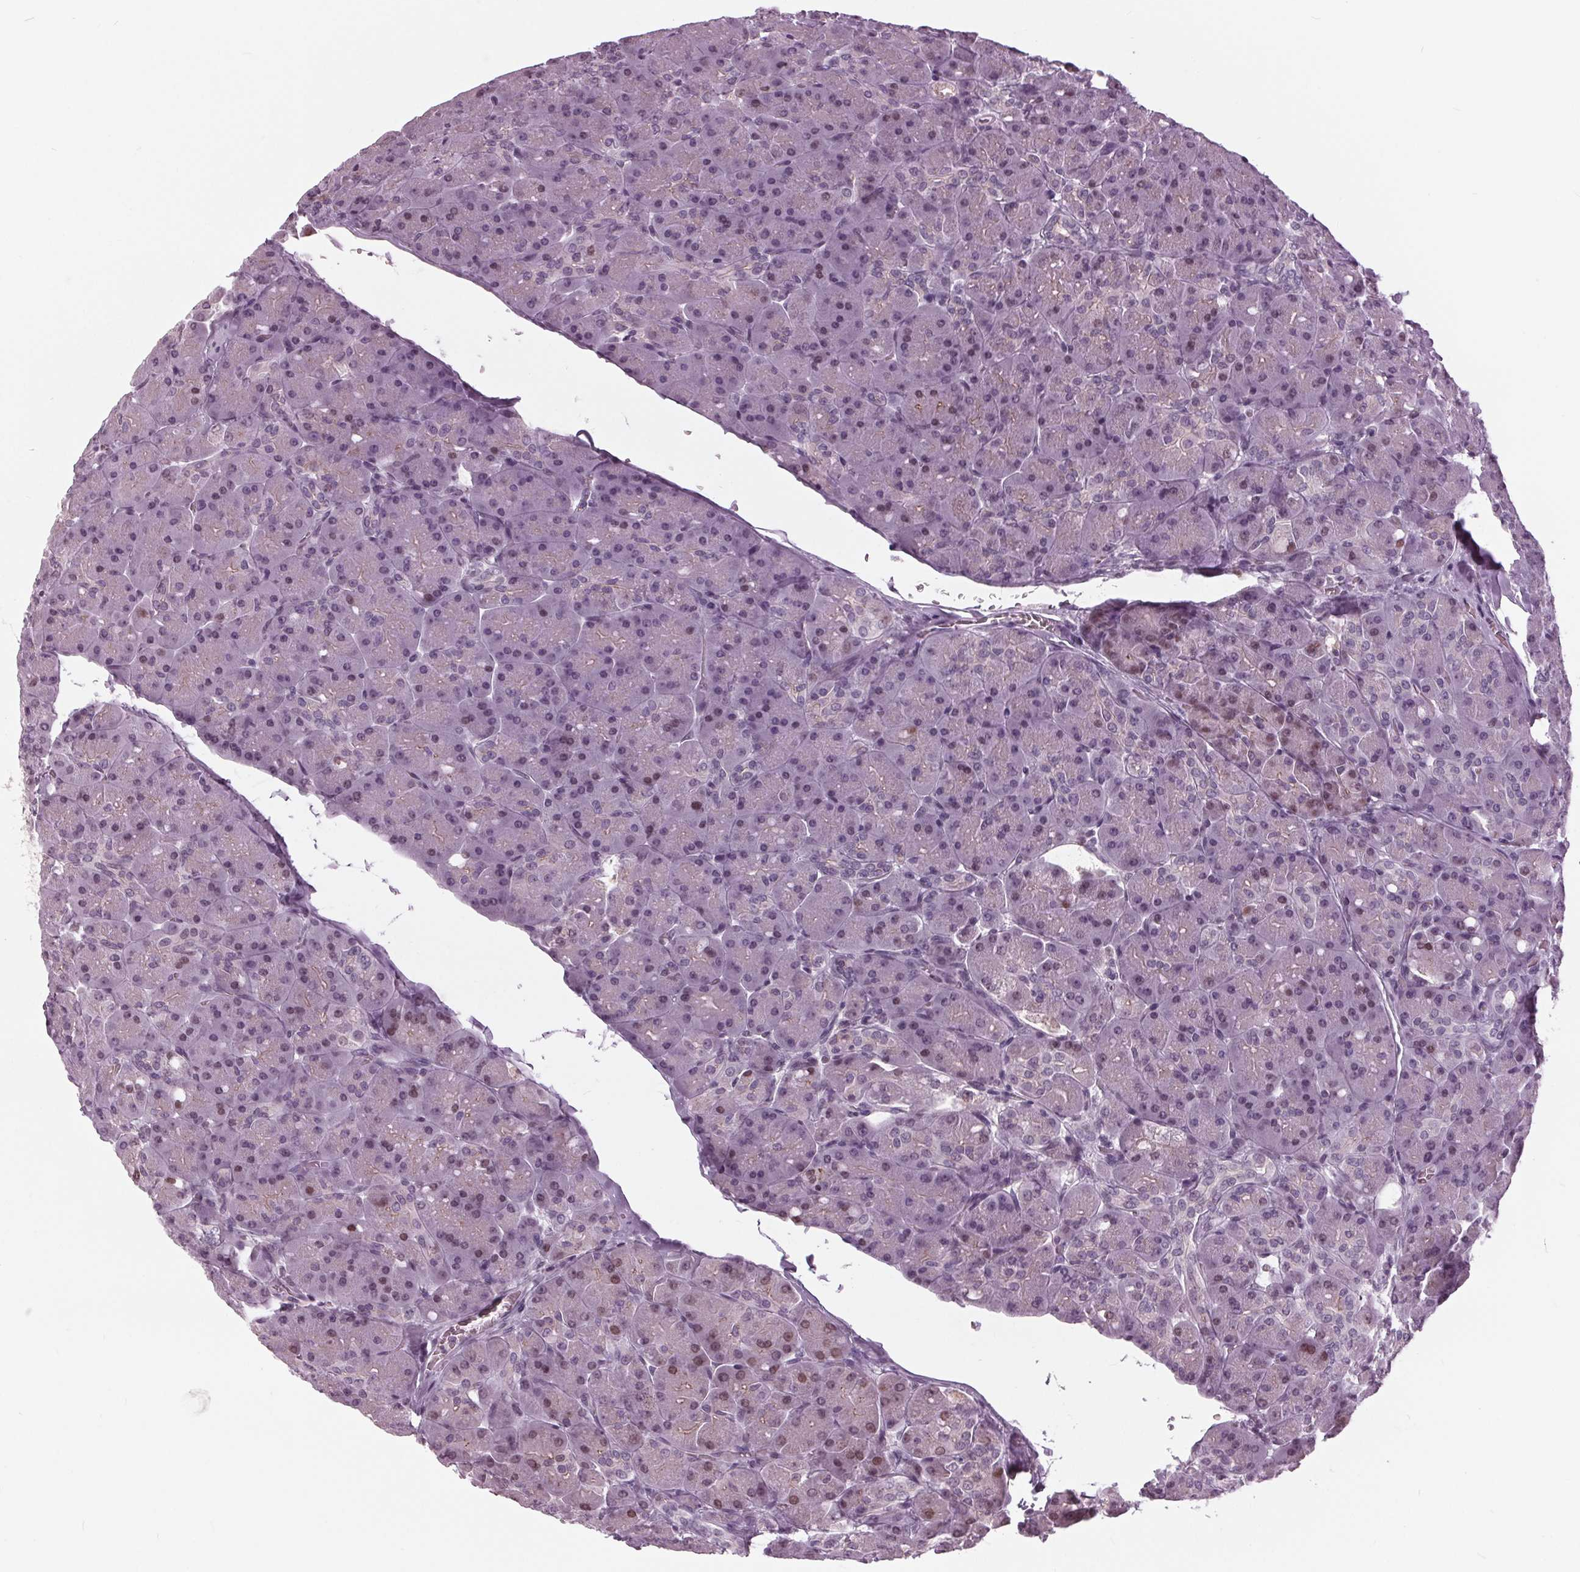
{"staining": {"intensity": "moderate", "quantity": "<25%", "location": "nuclear"}, "tissue": "pancreas", "cell_type": "Exocrine glandular cells", "image_type": "normal", "snomed": [{"axis": "morphology", "description": "Normal tissue, NOS"}, {"axis": "topography", "description": "Pancreas"}], "caption": "Protein expression analysis of normal pancreas shows moderate nuclear expression in about <25% of exocrine glandular cells.", "gene": "SLC9A4", "patient": {"sex": "male", "age": 55}}